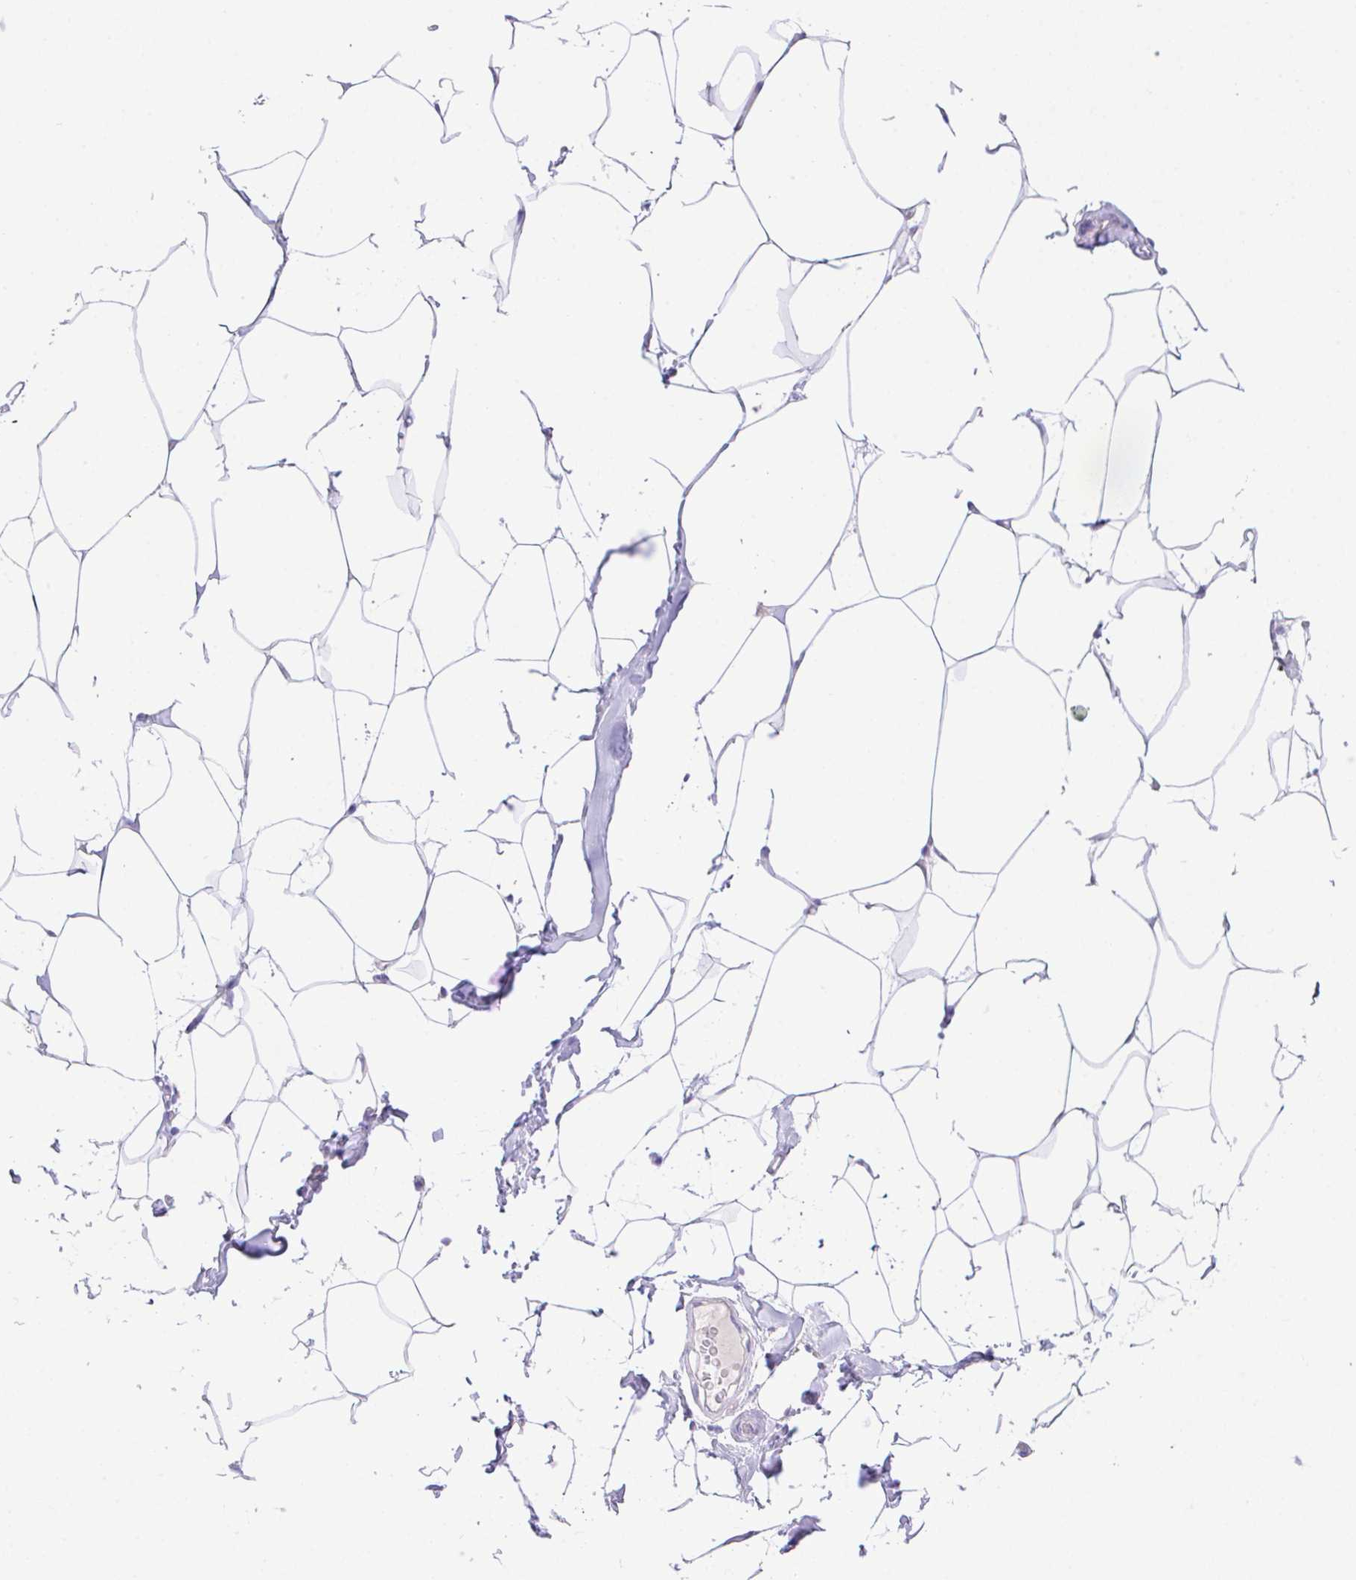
{"staining": {"intensity": "negative", "quantity": "none", "location": "none"}, "tissue": "breast", "cell_type": "Adipocytes", "image_type": "normal", "snomed": [{"axis": "morphology", "description": "Normal tissue, NOS"}, {"axis": "topography", "description": "Breast"}], "caption": "There is no significant expression in adipocytes of breast.", "gene": "HACD4", "patient": {"sex": "female", "age": 32}}